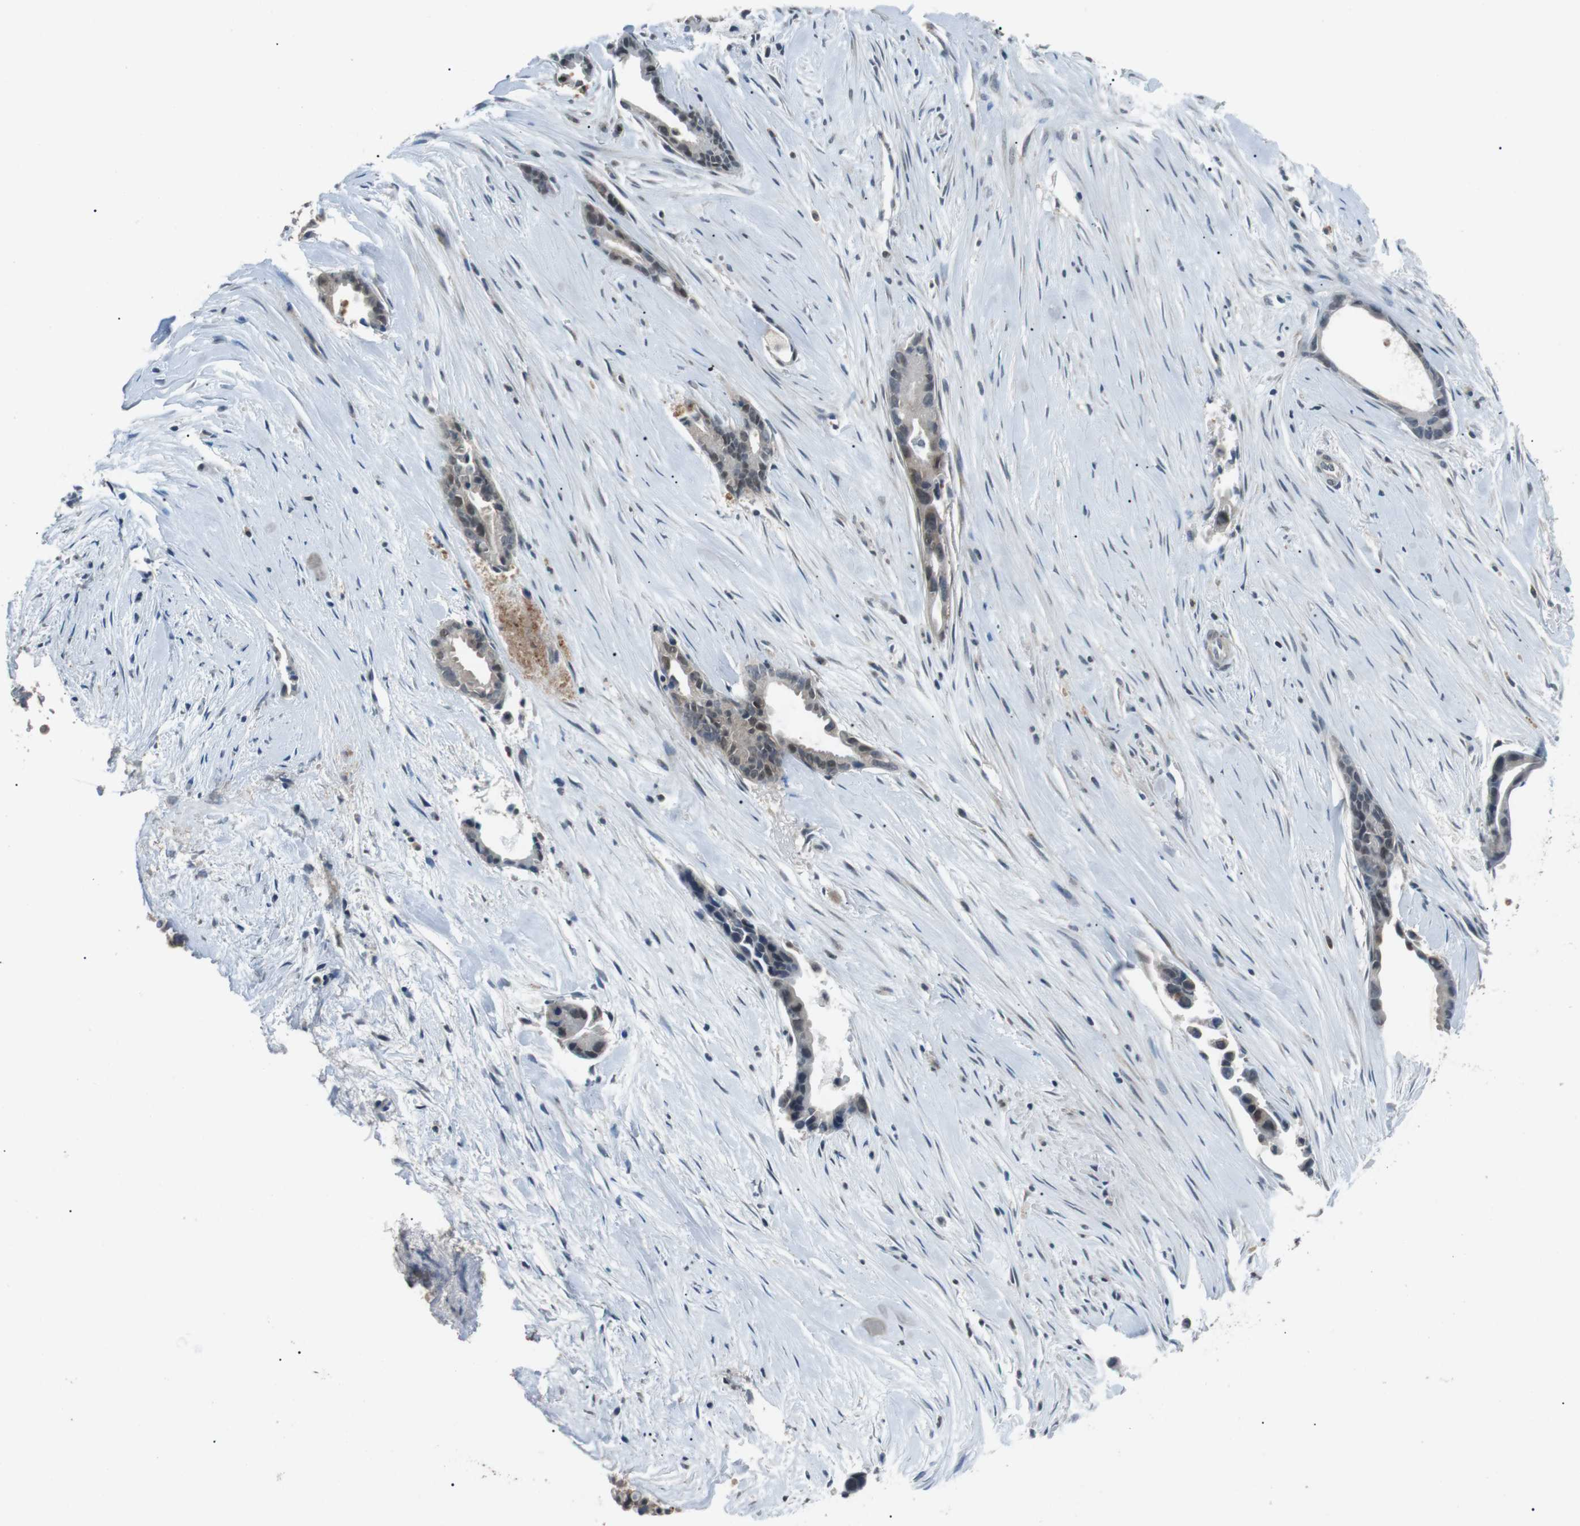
{"staining": {"intensity": "weak", "quantity": "<25%", "location": "cytoplasmic/membranous,nuclear"}, "tissue": "liver cancer", "cell_type": "Tumor cells", "image_type": "cancer", "snomed": [{"axis": "morphology", "description": "Cholangiocarcinoma"}, {"axis": "topography", "description": "Liver"}], "caption": "This is a photomicrograph of immunohistochemistry staining of cholangiocarcinoma (liver), which shows no positivity in tumor cells.", "gene": "NEK7", "patient": {"sex": "female", "age": 55}}